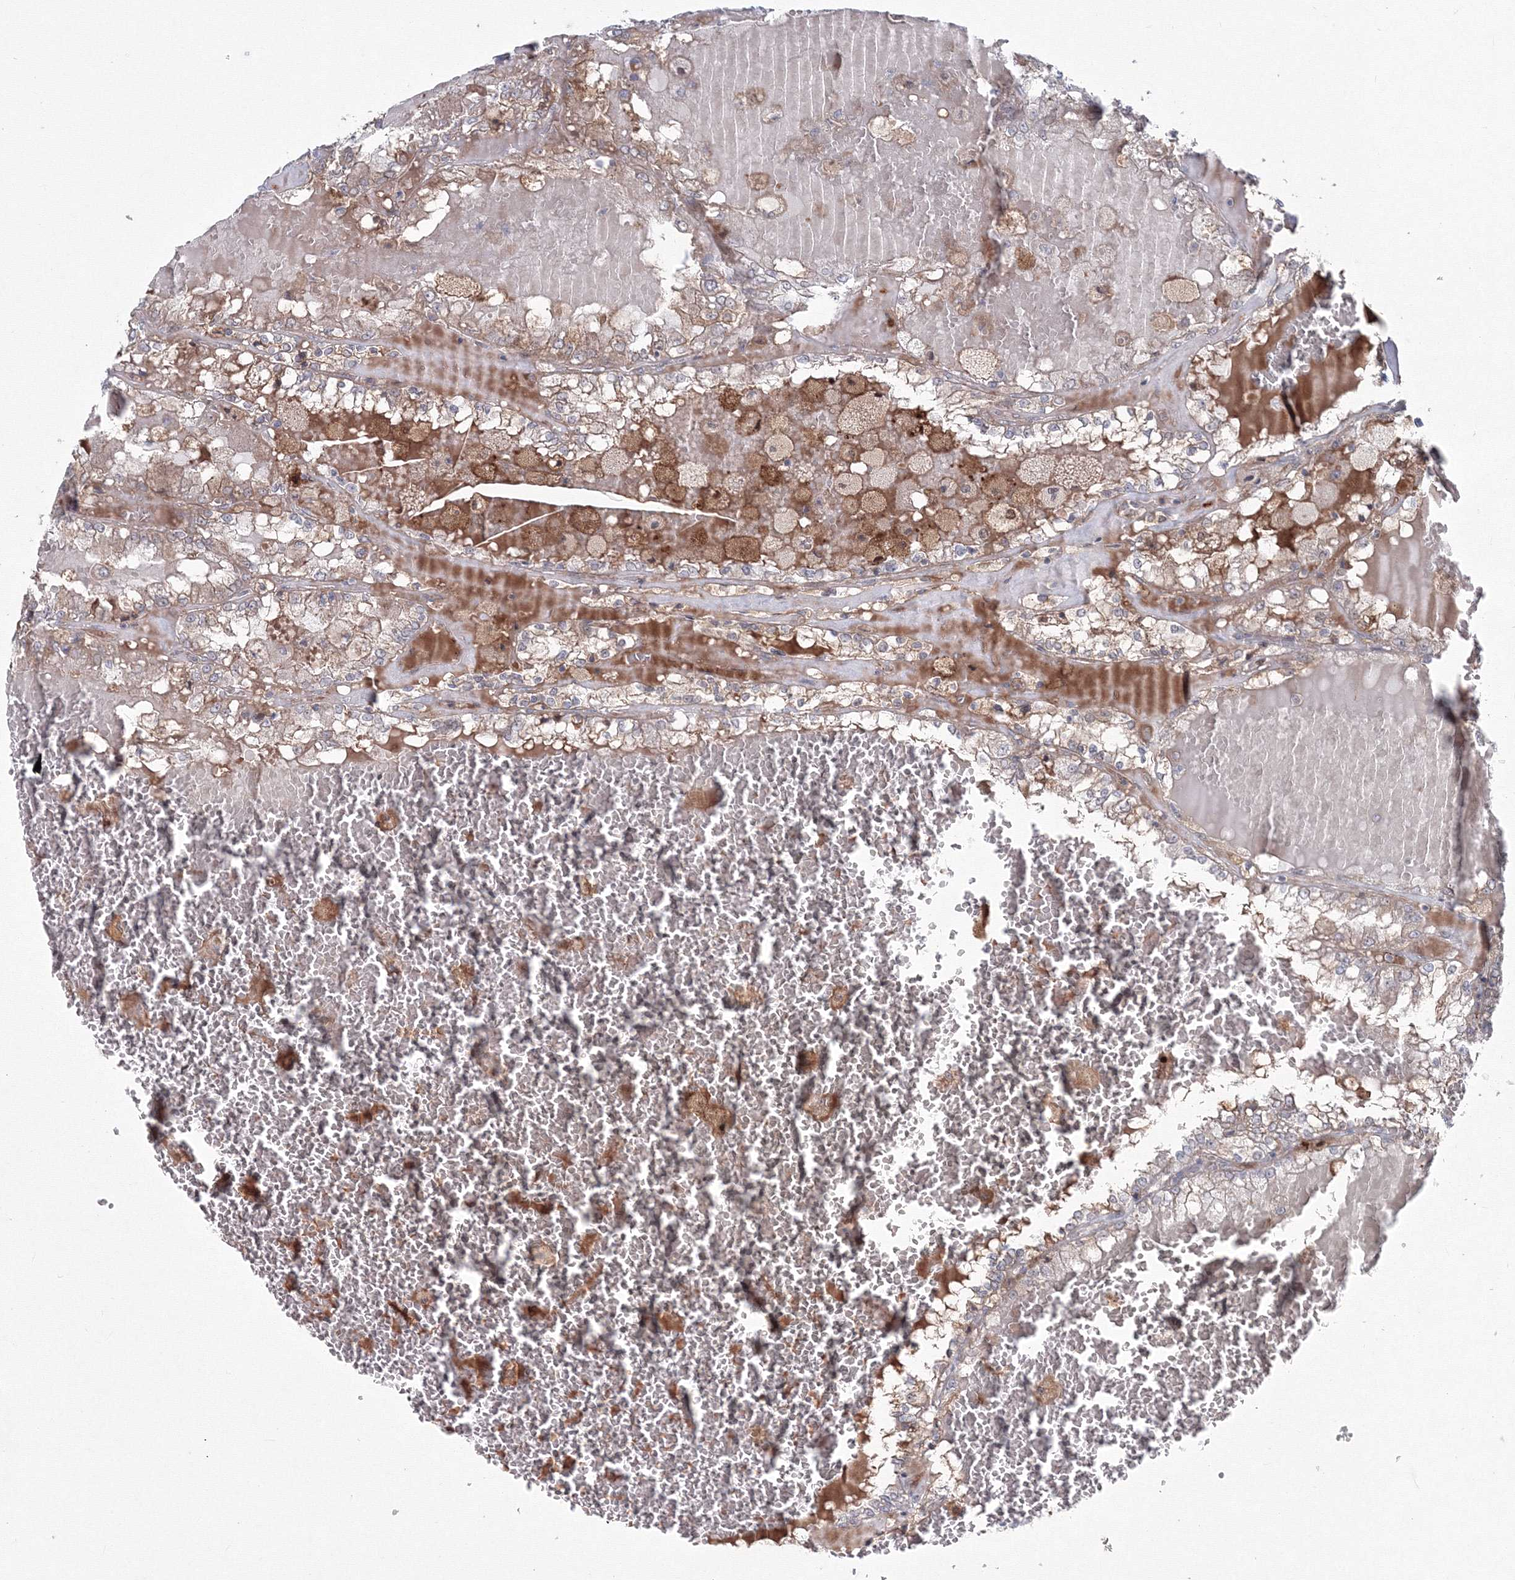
{"staining": {"intensity": "weak", "quantity": ">75%", "location": "cytoplasmic/membranous"}, "tissue": "renal cancer", "cell_type": "Tumor cells", "image_type": "cancer", "snomed": [{"axis": "morphology", "description": "Adenocarcinoma, NOS"}, {"axis": "topography", "description": "Kidney"}], "caption": "A histopathology image of human adenocarcinoma (renal) stained for a protein exhibits weak cytoplasmic/membranous brown staining in tumor cells.", "gene": "MKRN2", "patient": {"sex": "female", "age": 56}}